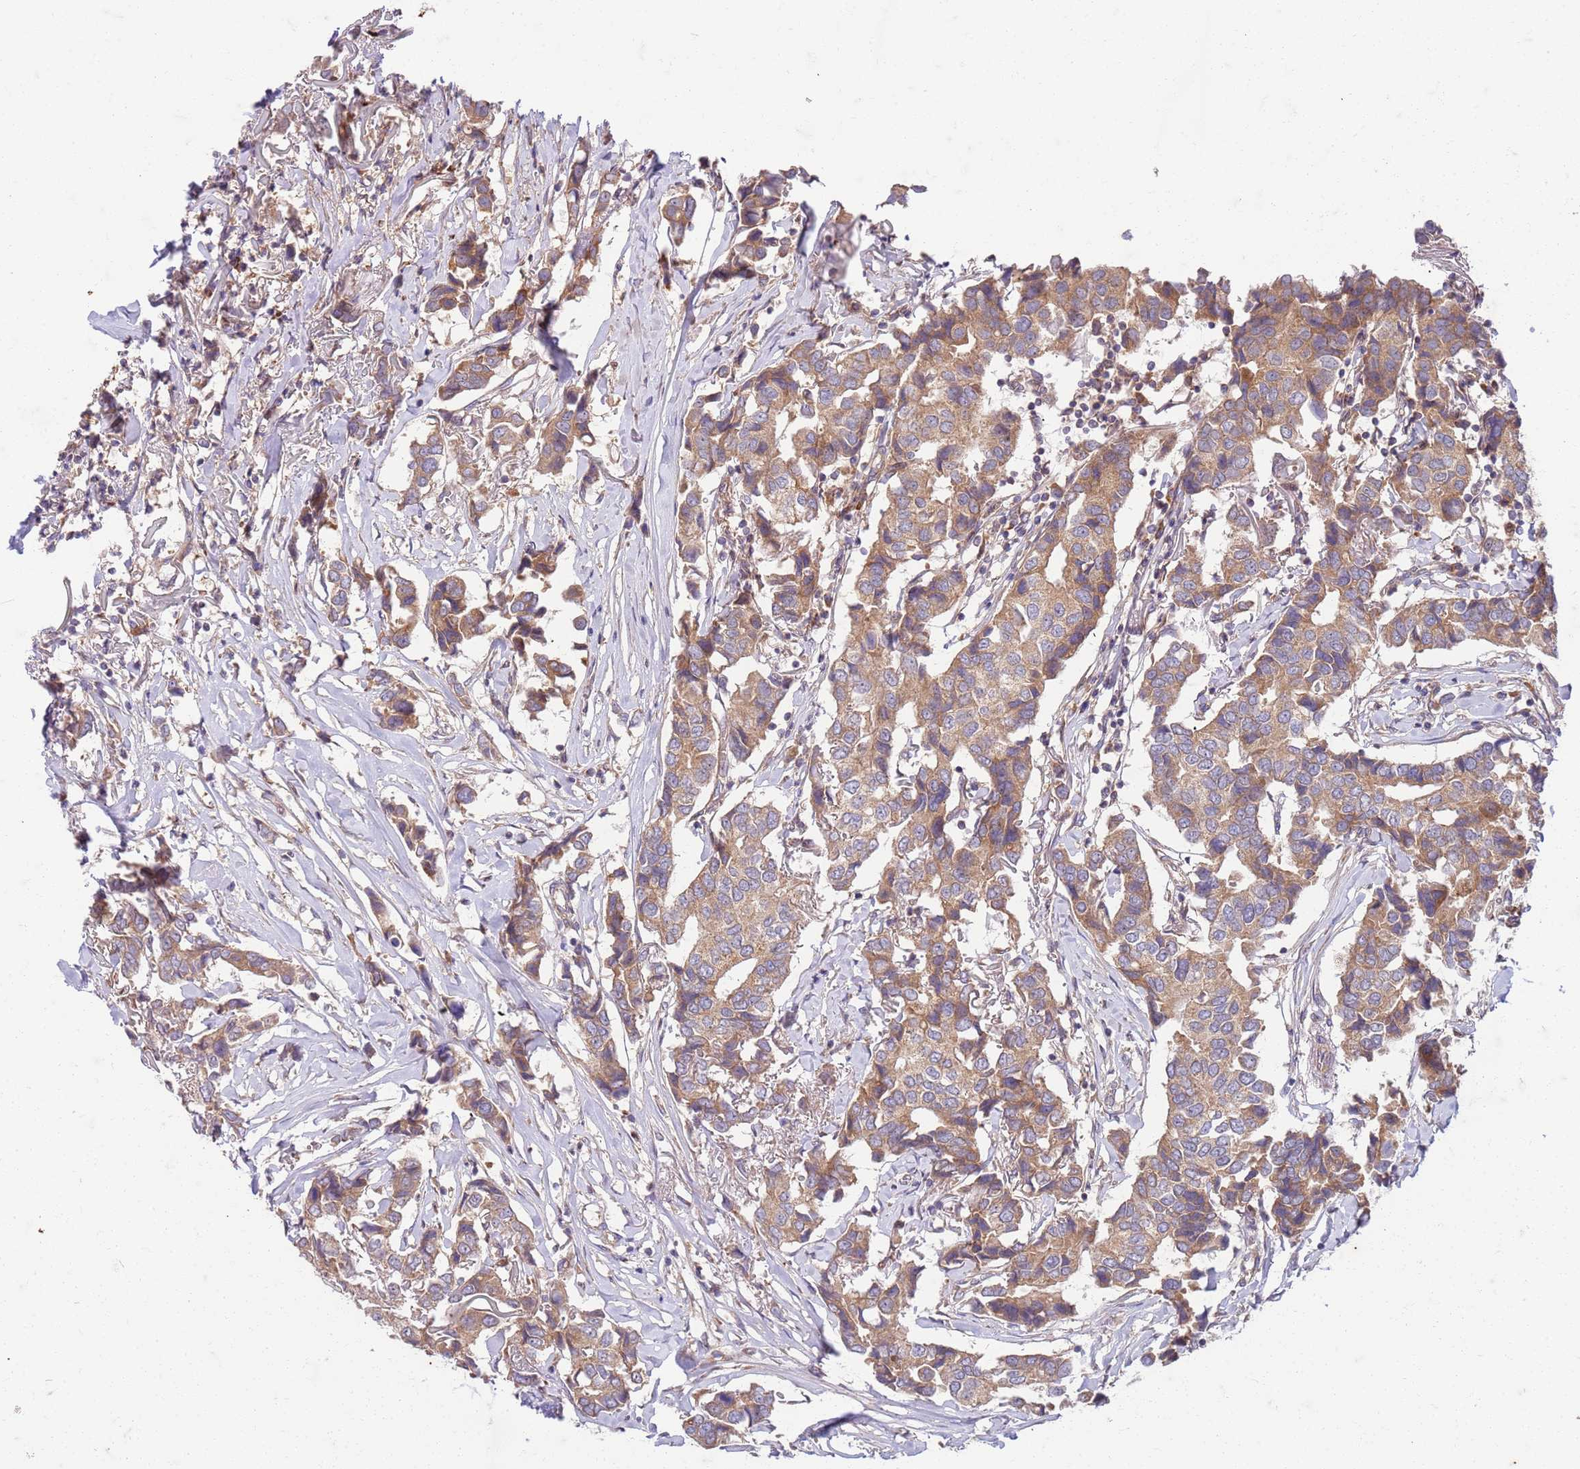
{"staining": {"intensity": "moderate", "quantity": ">75%", "location": "cytoplasmic/membranous"}, "tissue": "breast cancer", "cell_type": "Tumor cells", "image_type": "cancer", "snomed": [{"axis": "morphology", "description": "Duct carcinoma"}, {"axis": "topography", "description": "Breast"}], "caption": "High-power microscopy captured an IHC image of breast infiltrating ductal carcinoma, revealing moderate cytoplasmic/membranous staining in approximately >75% of tumor cells. (DAB = brown stain, brightfield microscopy at high magnification).", "gene": "OSBP", "patient": {"sex": "female", "age": 80}}